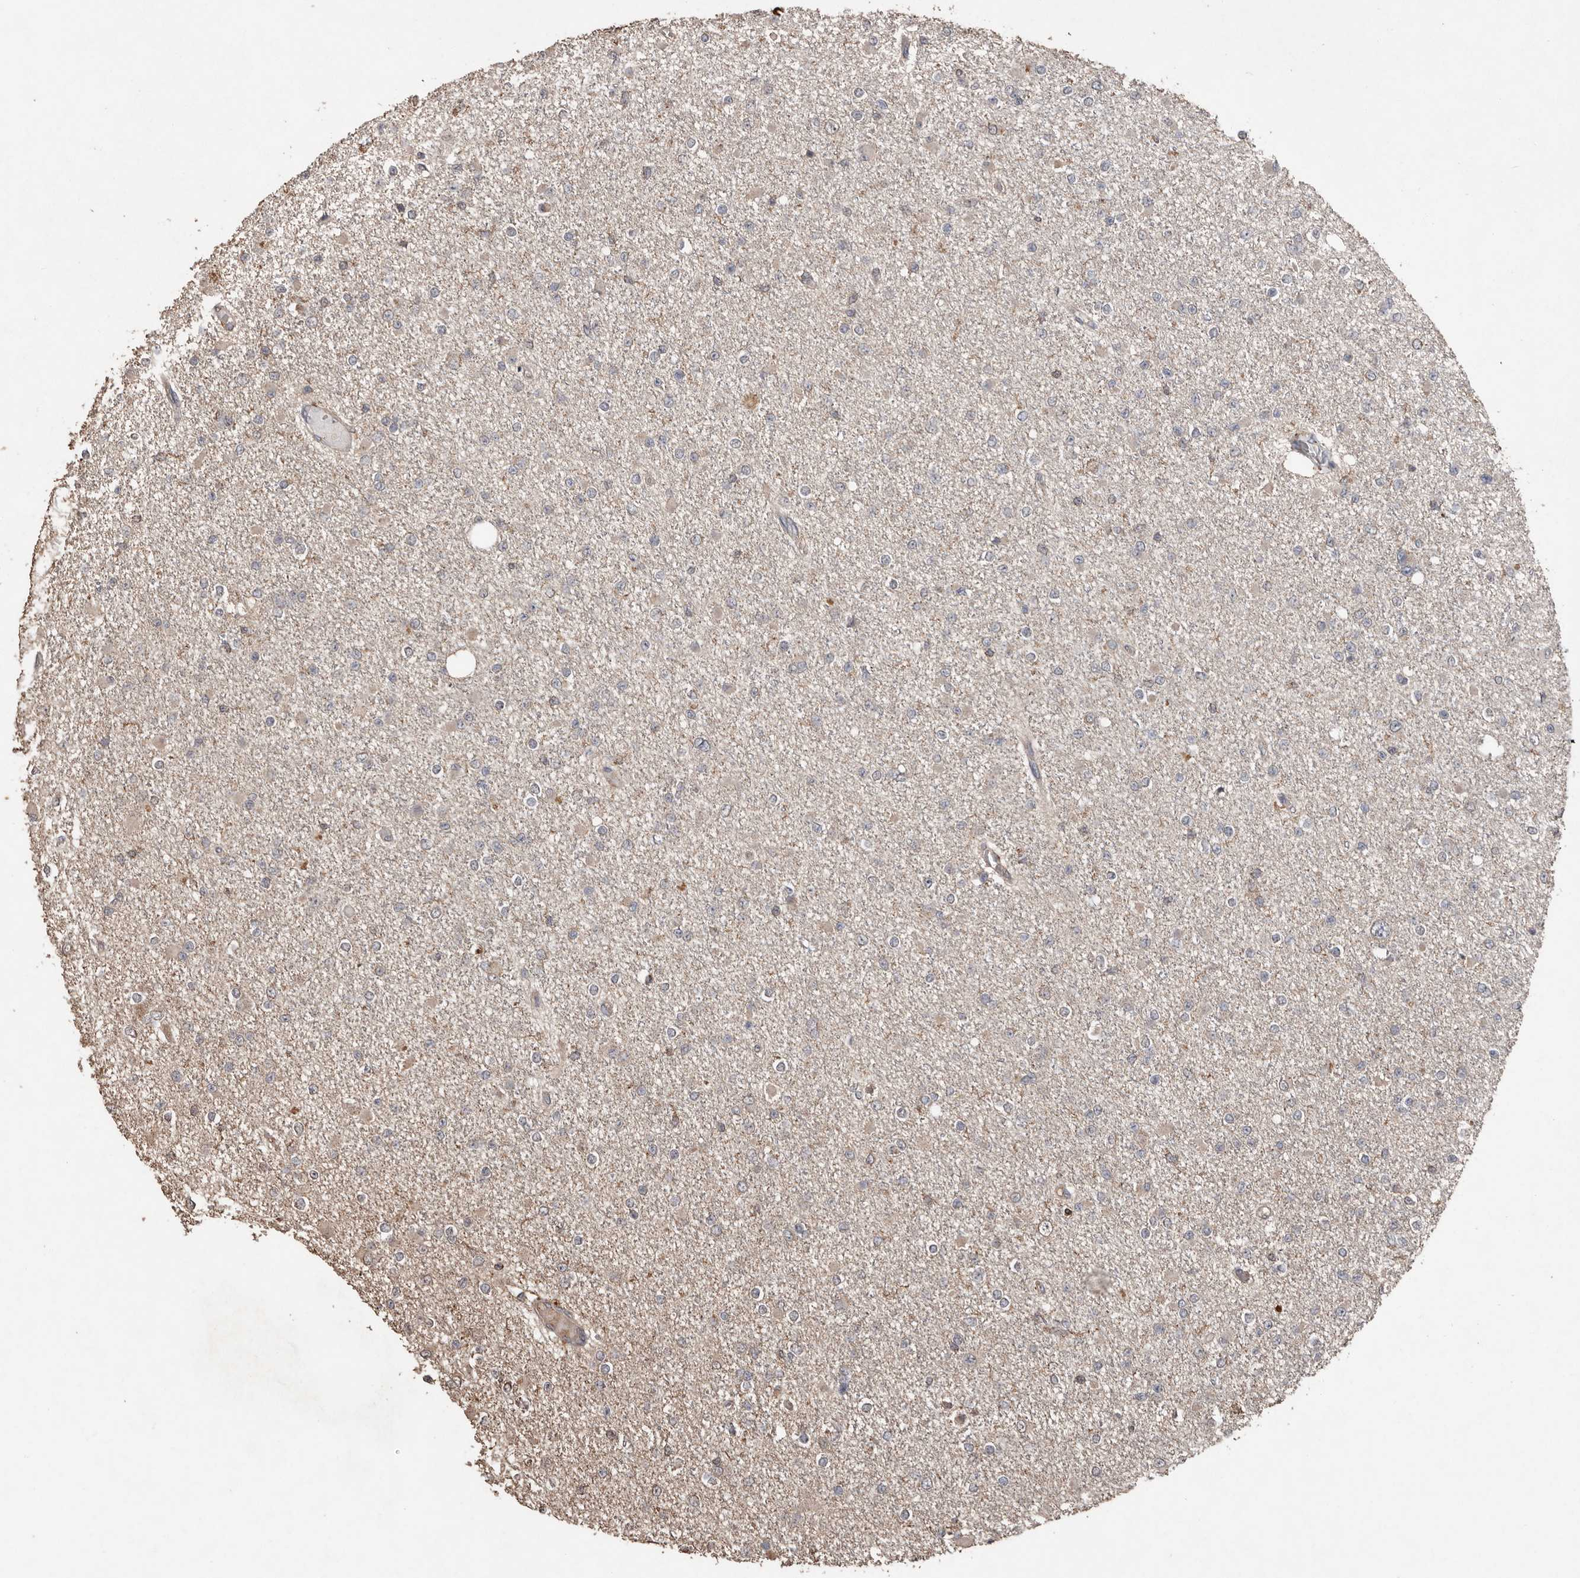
{"staining": {"intensity": "negative", "quantity": "none", "location": "none"}, "tissue": "glioma", "cell_type": "Tumor cells", "image_type": "cancer", "snomed": [{"axis": "morphology", "description": "Glioma, malignant, Low grade"}, {"axis": "topography", "description": "Brain"}], "caption": "A high-resolution photomicrograph shows immunohistochemistry (IHC) staining of malignant glioma (low-grade), which shows no significant staining in tumor cells.", "gene": "RANBP17", "patient": {"sex": "female", "age": 22}}